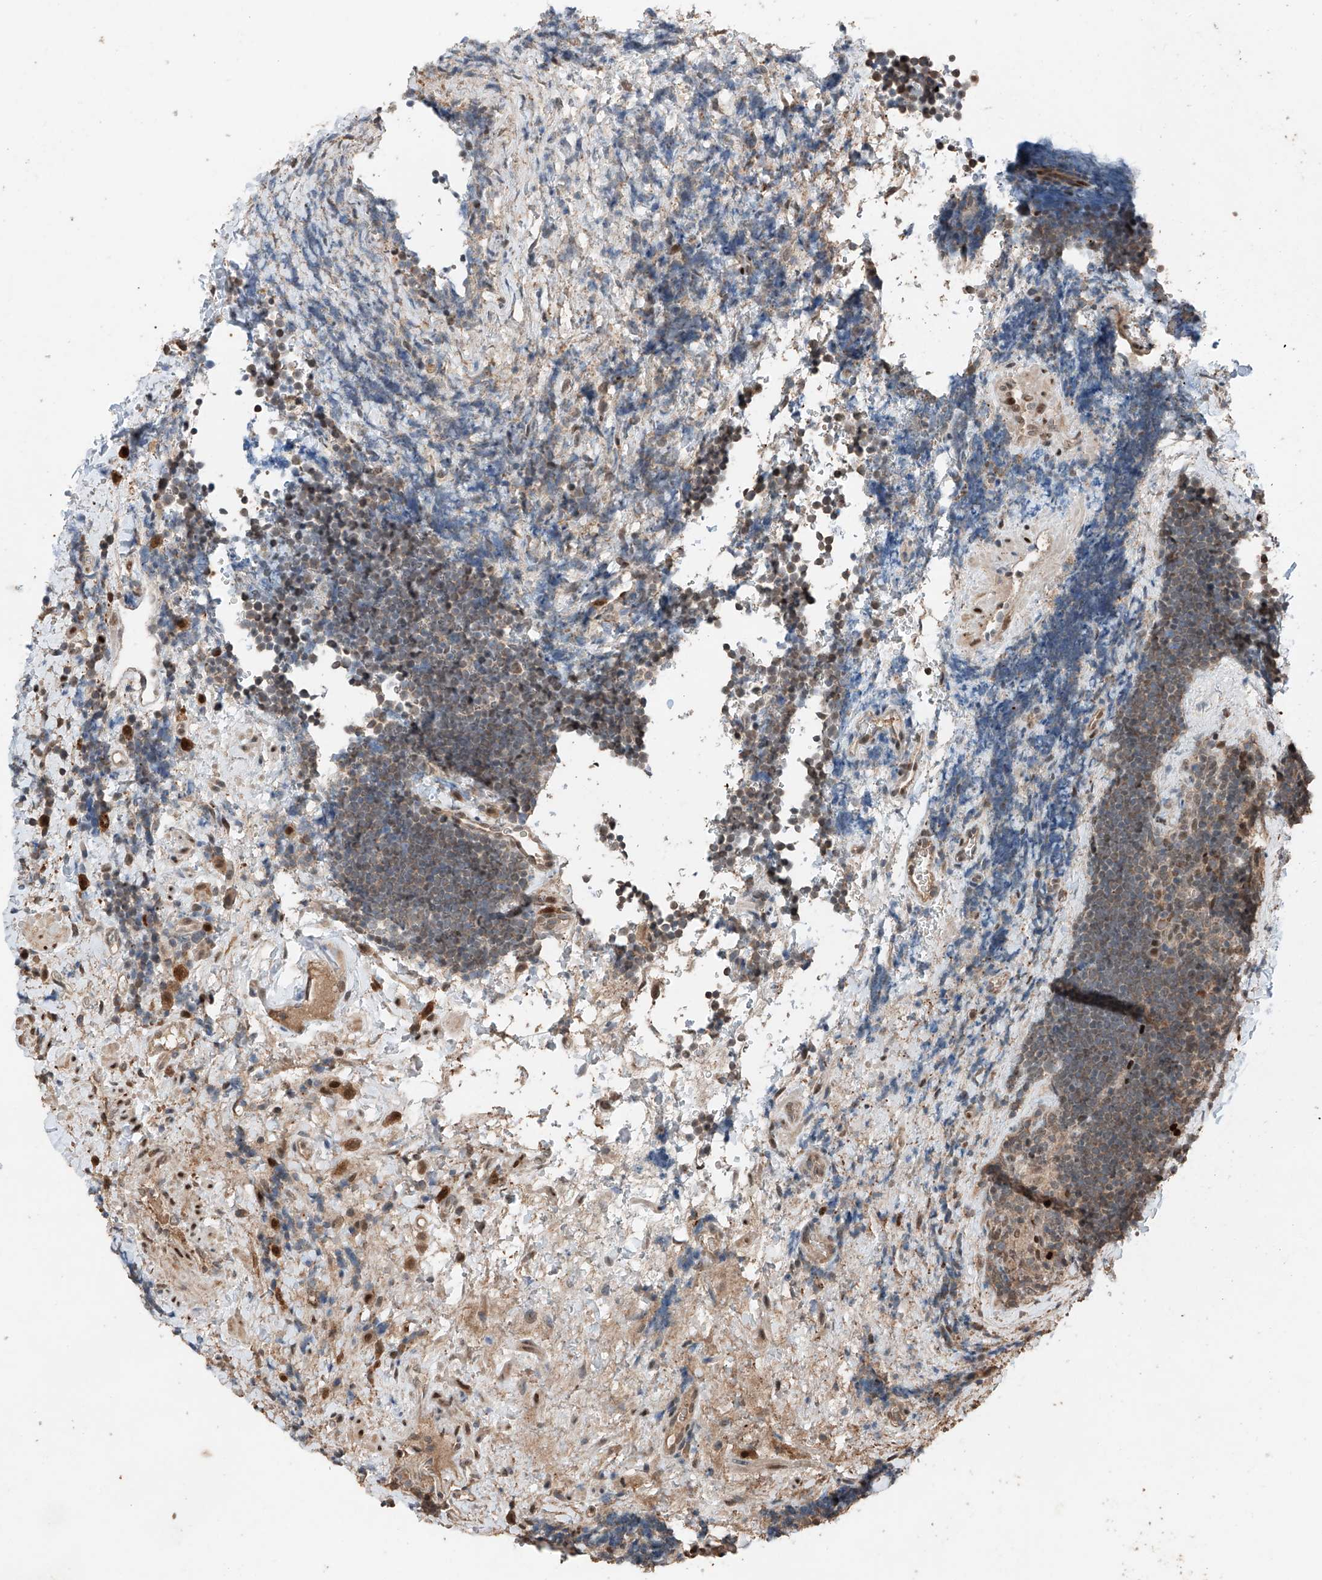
{"staining": {"intensity": "negative", "quantity": "none", "location": "none"}, "tissue": "lymphoma", "cell_type": "Tumor cells", "image_type": "cancer", "snomed": [{"axis": "morphology", "description": "Malignant lymphoma, non-Hodgkin's type, High grade"}, {"axis": "topography", "description": "Lymph node"}], "caption": "High magnification brightfield microscopy of malignant lymphoma, non-Hodgkin's type (high-grade) stained with DAB (3,3'-diaminobenzidine) (brown) and counterstained with hematoxylin (blue): tumor cells show no significant staining.", "gene": "RMND1", "patient": {"sex": "male", "age": 13}}